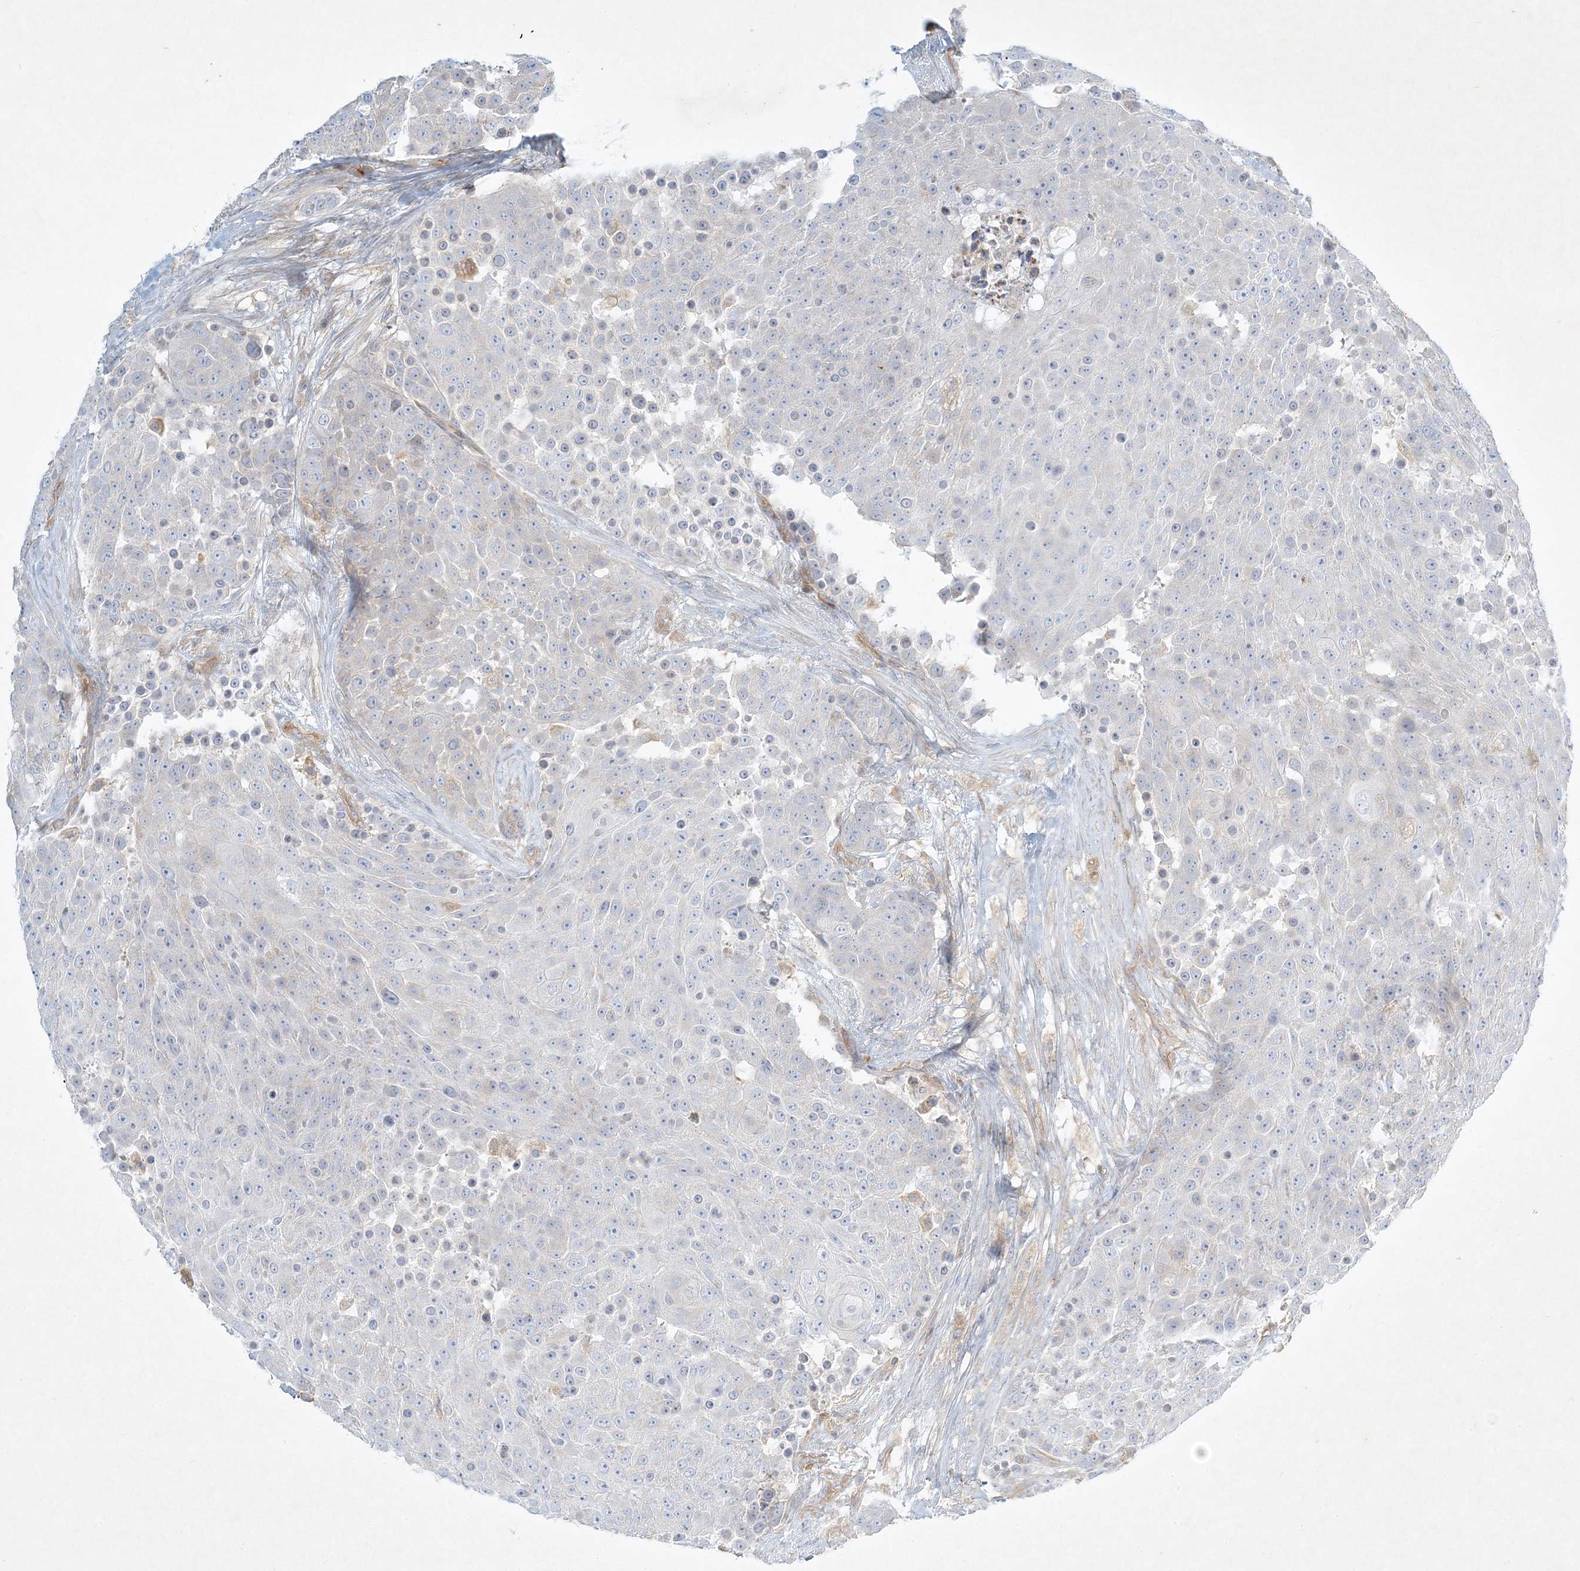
{"staining": {"intensity": "negative", "quantity": "none", "location": "none"}, "tissue": "urothelial cancer", "cell_type": "Tumor cells", "image_type": "cancer", "snomed": [{"axis": "morphology", "description": "Urothelial carcinoma, High grade"}, {"axis": "topography", "description": "Urinary bladder"}], "caption": "IHC of human high-grade urothelial carcinoma exhibits no expression in tumor cells.", "gene": "STK11IP", "patient": {"sex": "female", "age": 63}}